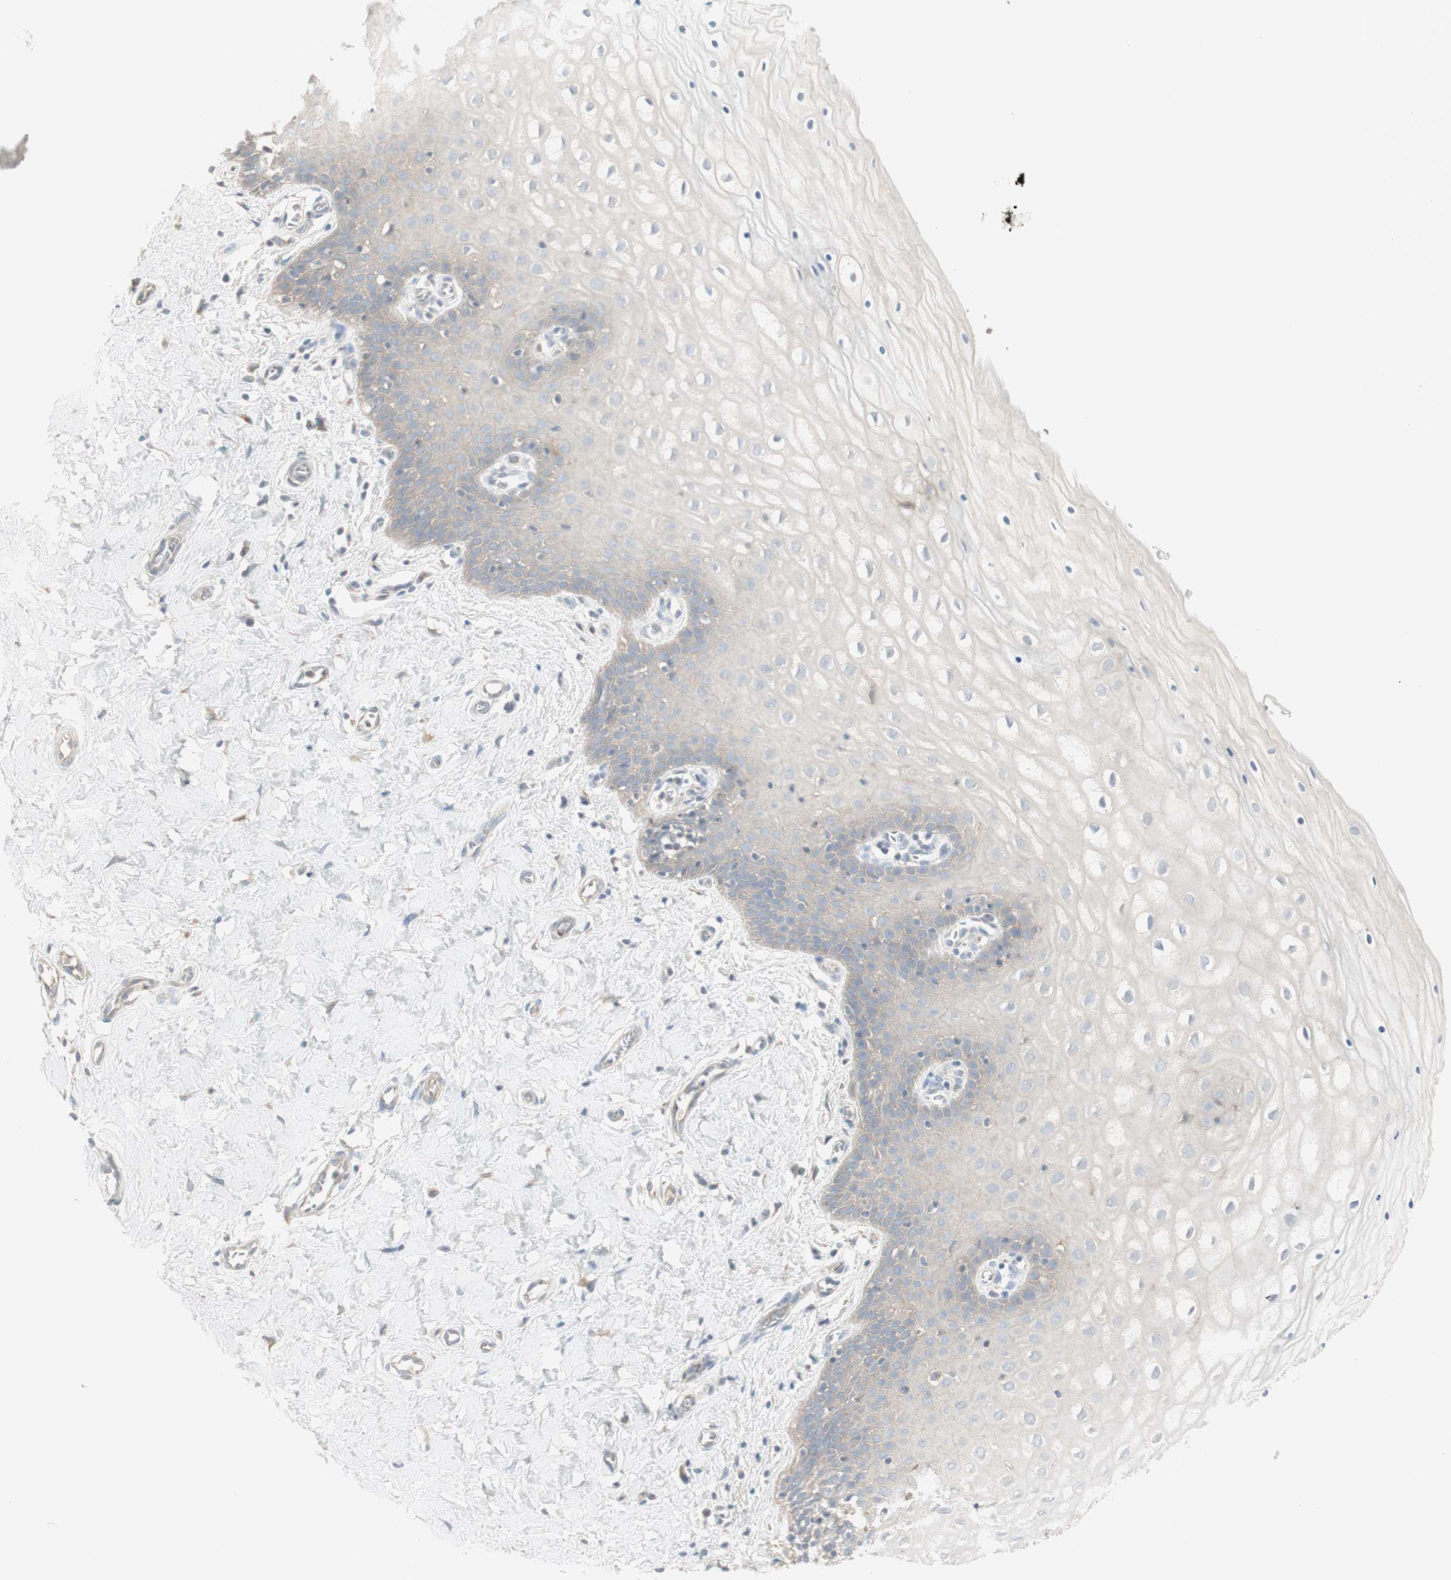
{"staining": {"intensity": "weak", "quantity": ">75%", "location": "cytoplasmic/membranous"}, "tissue": "cervix", "cell_type": "Glandular cells", "image_type": "normal", "snomed": [{"axis": "morphology", "description": "Normal tissue, NOS"}, {"axis": "topography", "description": "Cervix"}], "caption": "Immunohistochemistry (IHC) (DAB (3,3'-diaminobenzidine)) staining of unremarkable cervix shows weak cytoplasmic/membranous protein positivity in approximately >75% of glandular cells.", "gene": "PTGER4", "patient": {"sex": "female", "age": 55}}